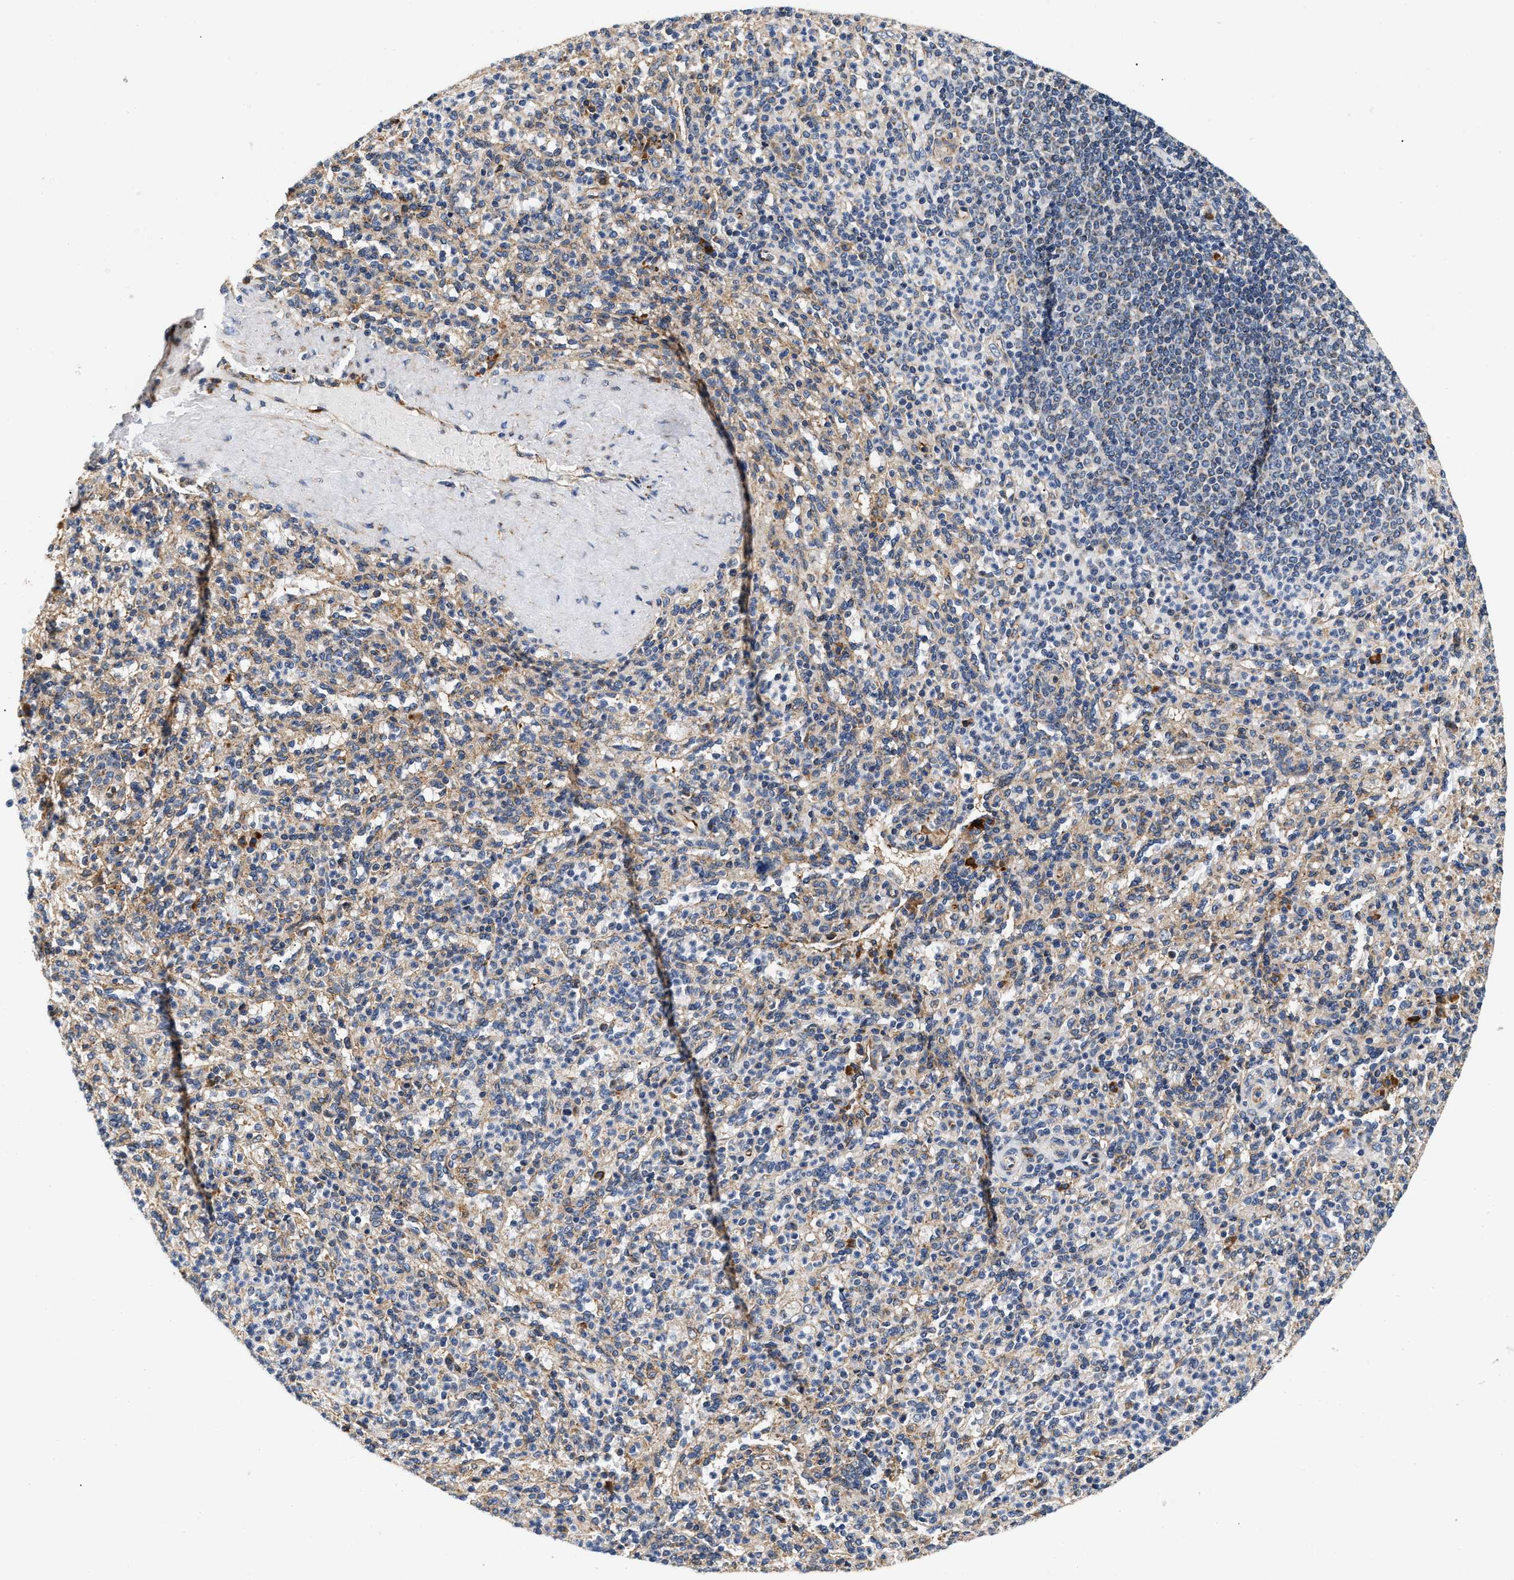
{"staining": {"intensity": "weak", "quantity": "25%-75%", "location": "cytoplasmic/membranous"}, "tissue": "spleen", "cell_type": "Cells in red pulp", "image_type": "normal", "snomed": [{"axis": "morphology", "description": "Normal tissue, NOS"}, {"axis": "topography", "description": "Spleen"}], "caption": "Spleen stained for a protein shows weak cytoplasmic/membranous positivity in cells in red pulp. (IHC, brightfield microscopy, high magnification).", "gene": "IFT74", "patient": {"sex": "male", "age": 36}}